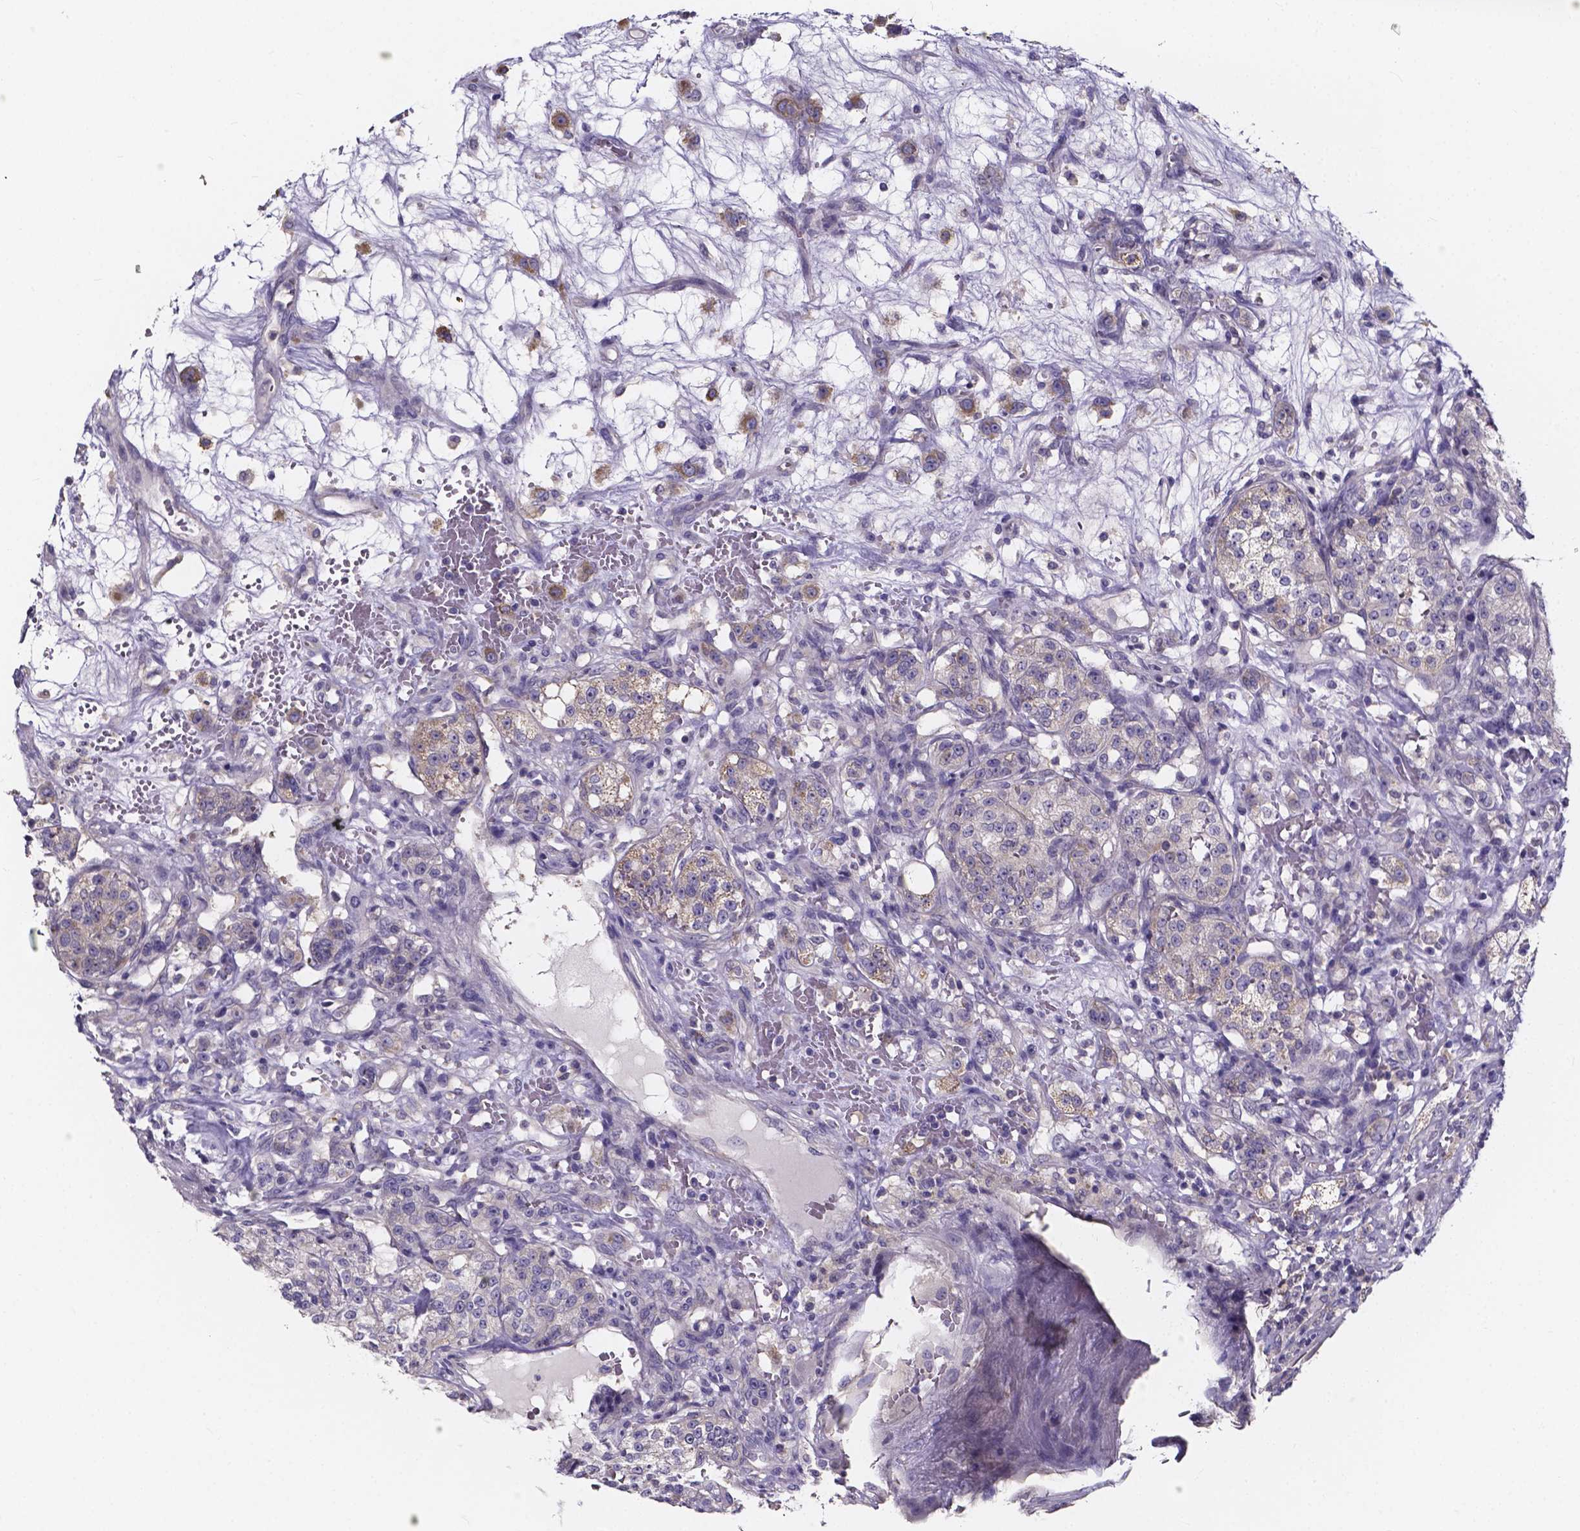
{"staining": {"intensity": "weak", "quantity": "<25%", "location": "cytoplasmic/membranous"}, "tissue": "renal cancer", "cell_type": "Tumor cells", "image_type": "cancer", "snomed": [{"axis": "morphology", "description": "Adenocarcinoma, NOS"}, {"axis": "topography", "description": "Kidney"}], "caption": "High magnification brightfield microscopy of renal cancer (adenocarcinoma) stained with DAB (brown) and counterstained with hematoxylin (blue): tumor cells show no significant staining.", "gene": "SPOCD1", "patient": {"sex": "female", "age": 63}}